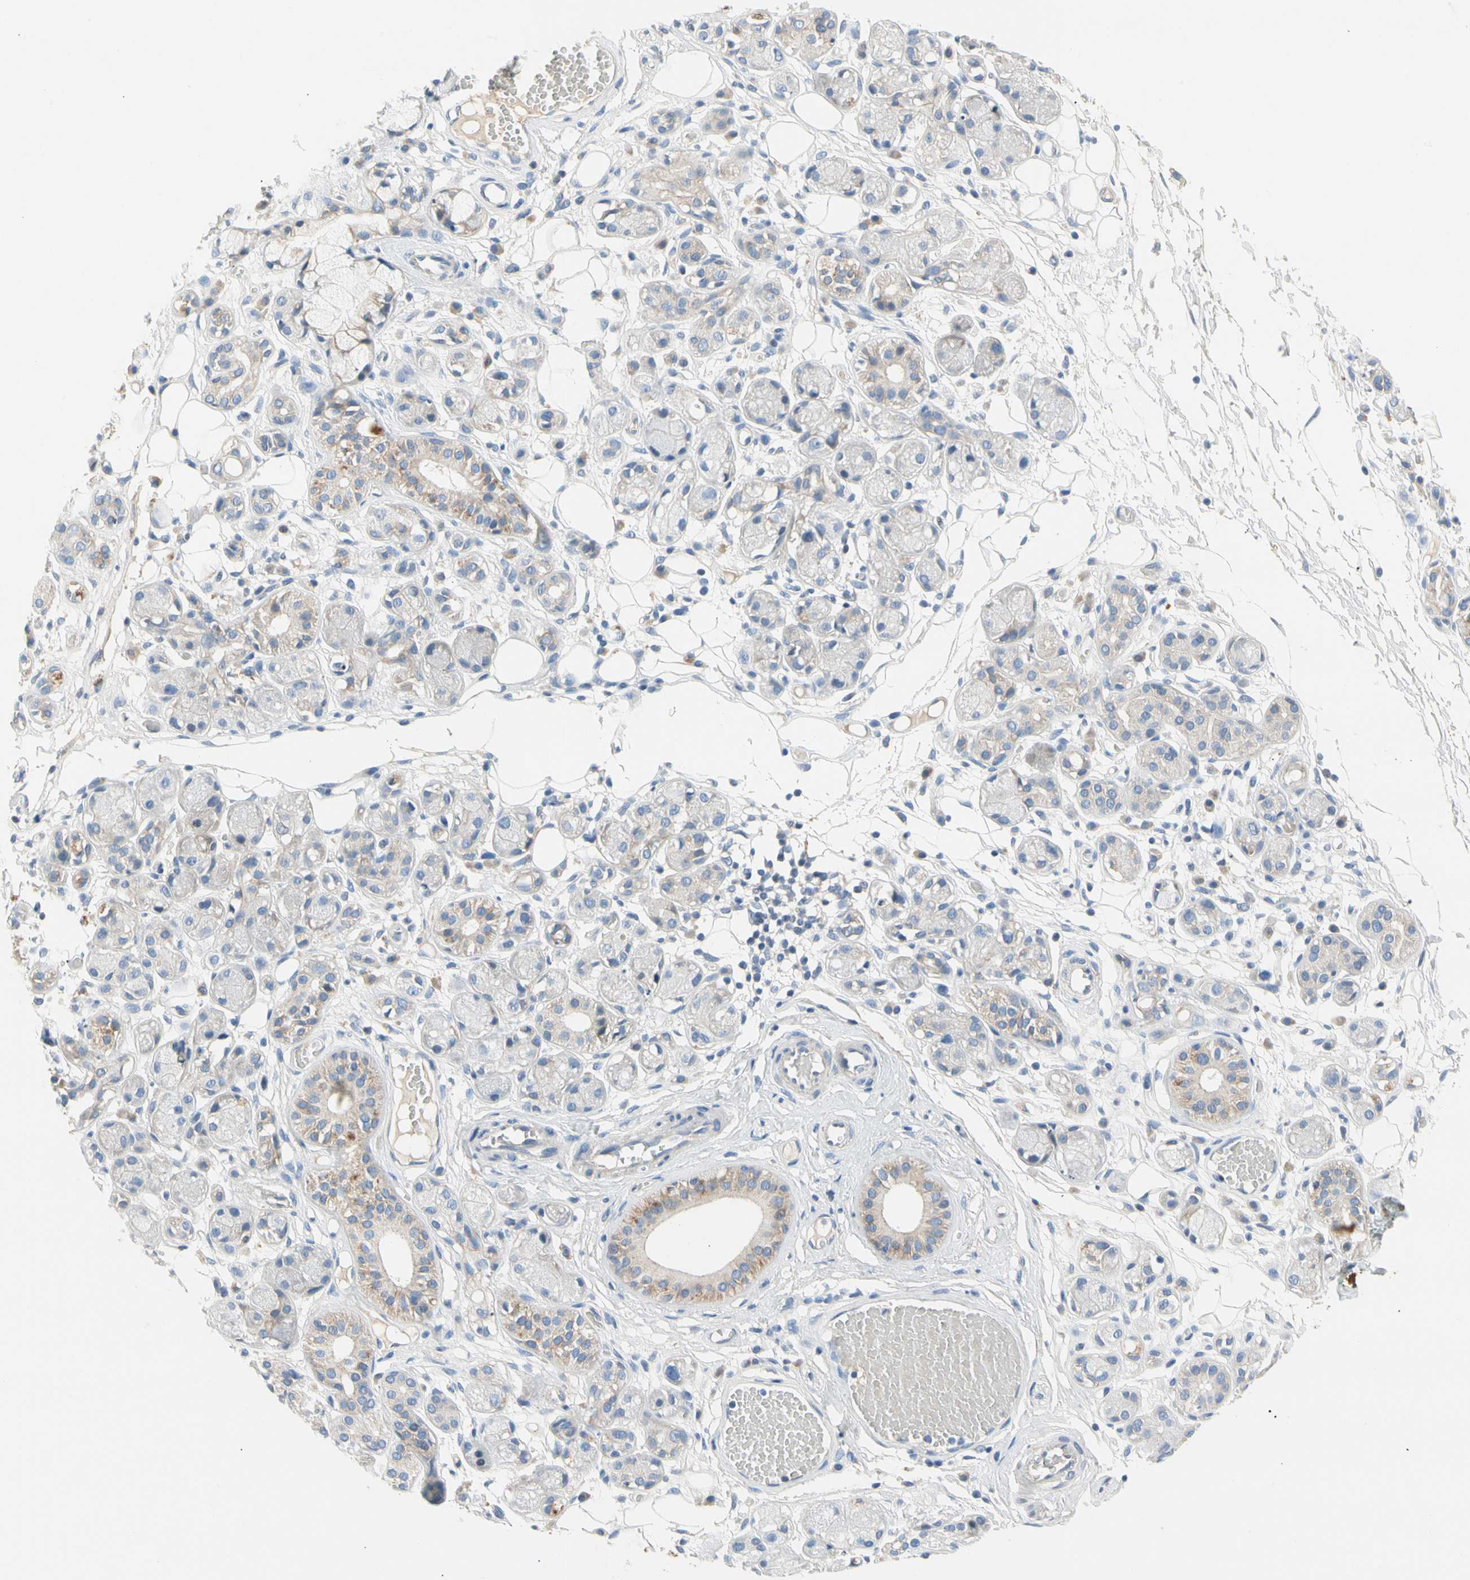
{"staining": {"intensity": "negative", "quantity": "none", "location": "none"}, "tissue": "adipose tissue", "cell_type": "Adipocytes", "image_type": "normal", "snomed": [{"axis": "morphology", "description": "Normal tissue, NOS"}, {"axis": "morphology", "description": "Inflammation, NOS"}, {"axis": "topography", "description": "Vascular tissue"}, {"axis": "topography", "description": "Salivary gland"}], "caption": "Micrograph shows no significant protein positivity in adipocytes of benign adipose tissue.", "gene": "CA14", "patient": {"sex": "female", "age": 75}}